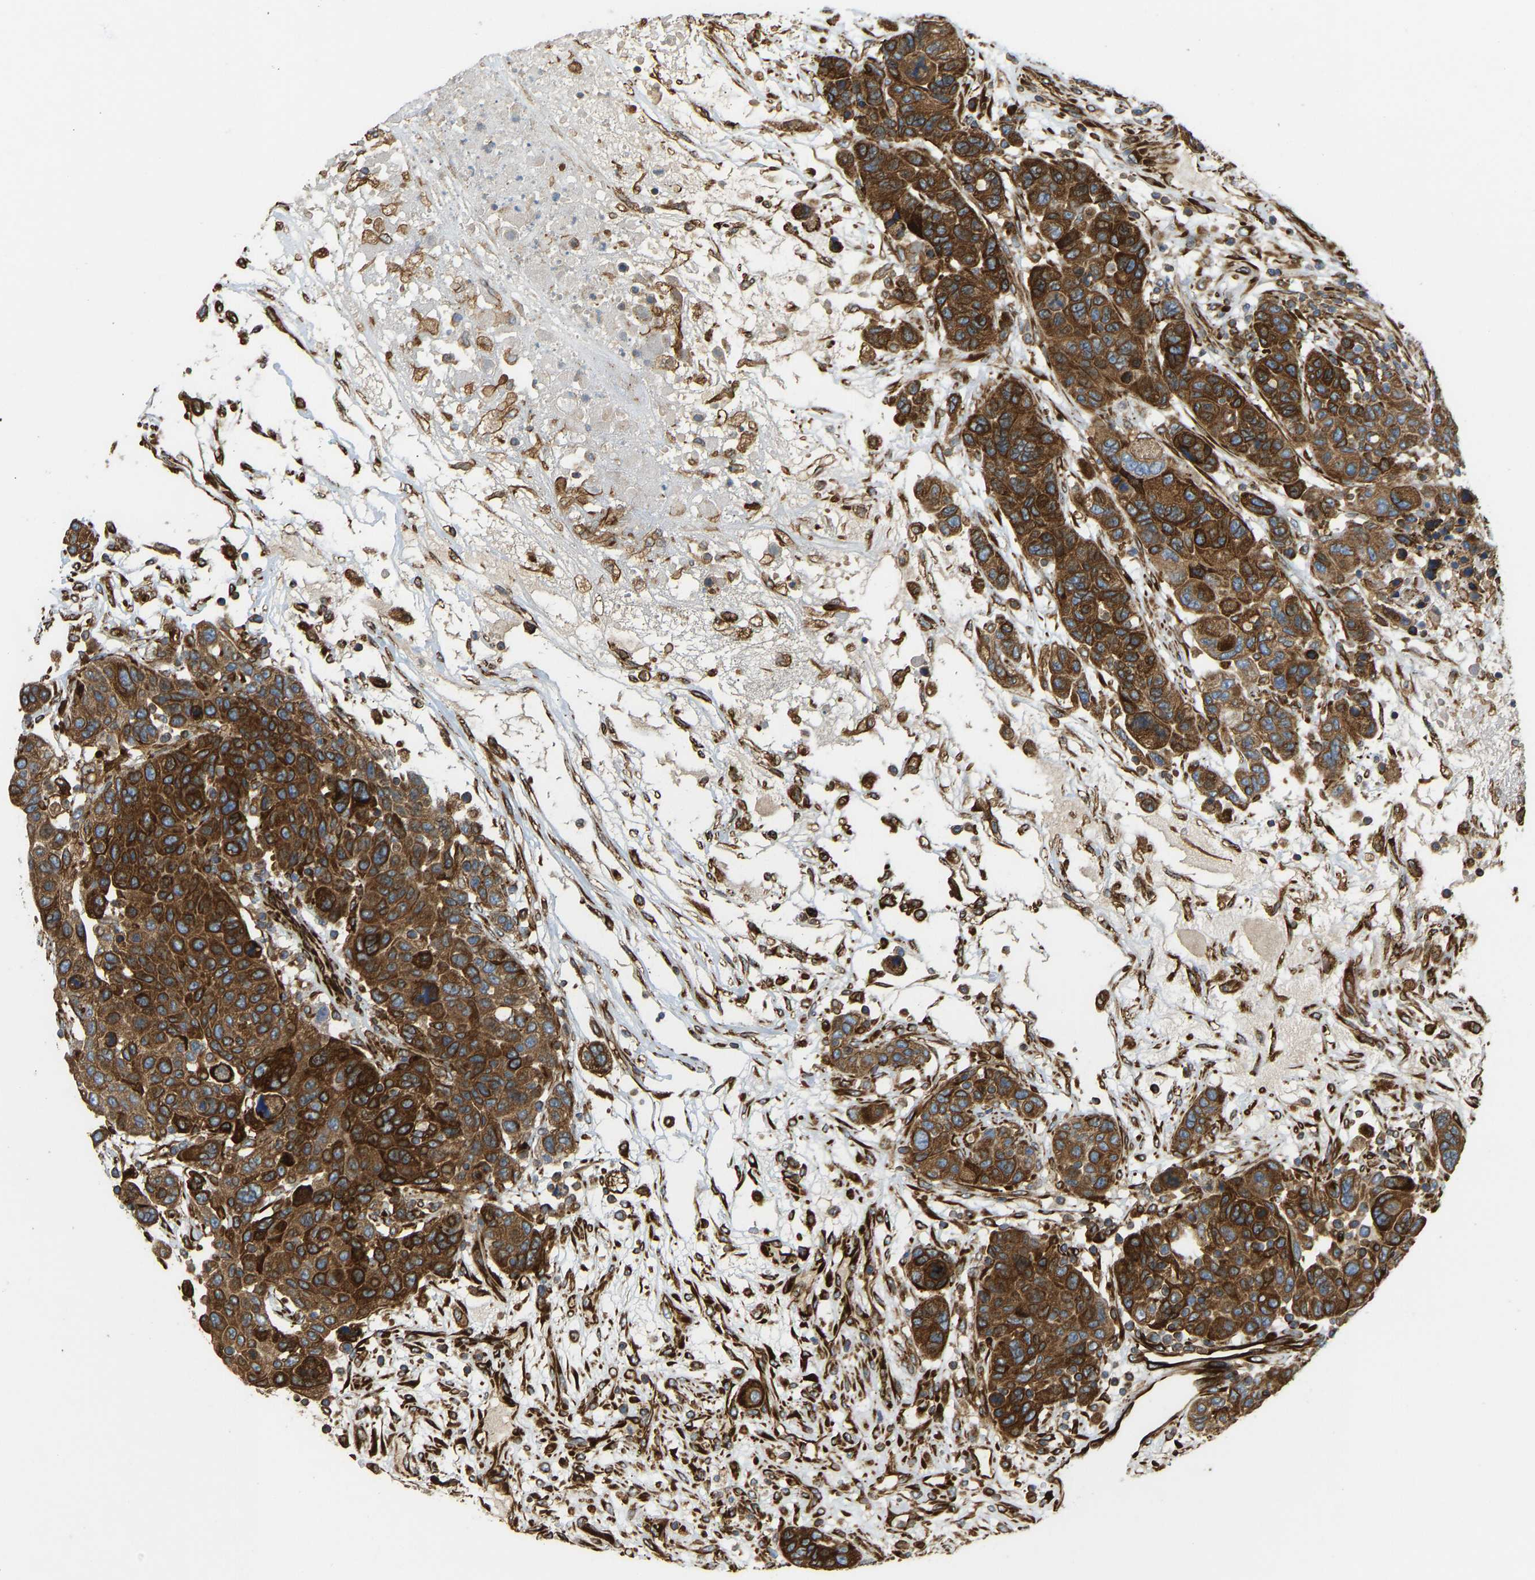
{"staining": {"intensity": "strong", "quantity": ">75%", "location": "cytoplasmic/membranous"}, "tissue": "breast cancer", "cell_type": "Tumor cells", "image_type": "cancer", "snomed": [{"axis": "morphology", "description": "Duct carcinoma"}, {"axis": "topography", "description": "Breast"}], "caption": "Immunohistochemistry photomicrograph of neoplastic tissue: human breast cancer stained using IHC reveals high levels of strong protein expression localized specifically in the cytoplasmic/membranous of tumor cells, appearing as a cytoplasmic/membranous brown color.", "gene": "BEX3", "patient": {"sex": "female", "age": 37}}